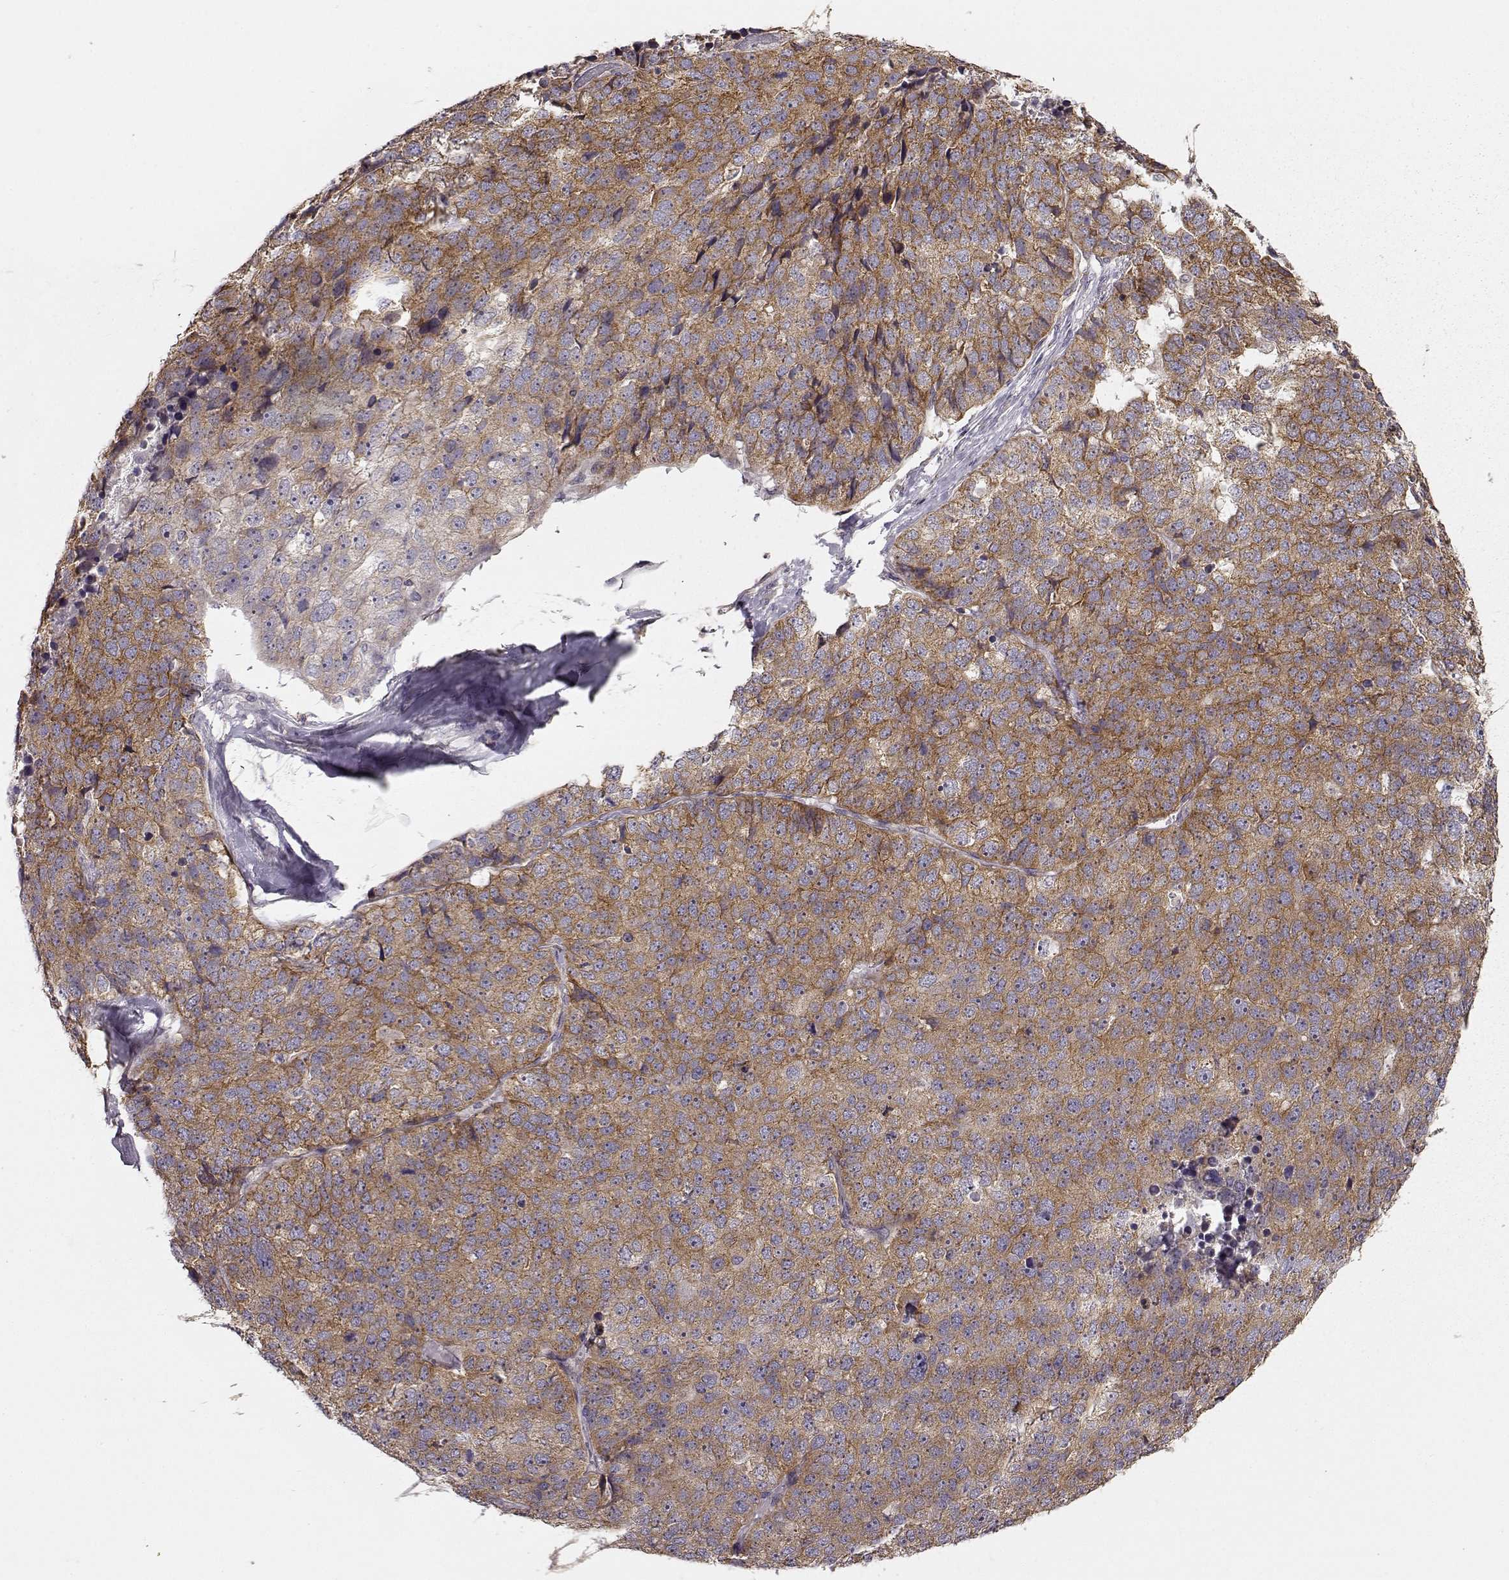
{"staining": {"intensity": "moderate", "quantity": ">75%", "location": "cytoplasmic/membranous"}, "tissue": "stomach cancer", "cell_type": "Tumor cells", "image_type": "cancer", "snomed": [{"axis": "morphology", "description": "Adenocarcinoma, NOS"}, {"axis": "topography", "description": "Stomach"}], "caption": "IHC of human stomach cancer shows medium levels of moderate cytoplasmic/membranous staining in approximately >75% of tumor cells. (brown staining indicates protein expression, while blue staining denotes nuclei).", "gene": "ERBB3", "patient": {"sex": "male", "age": 69}}